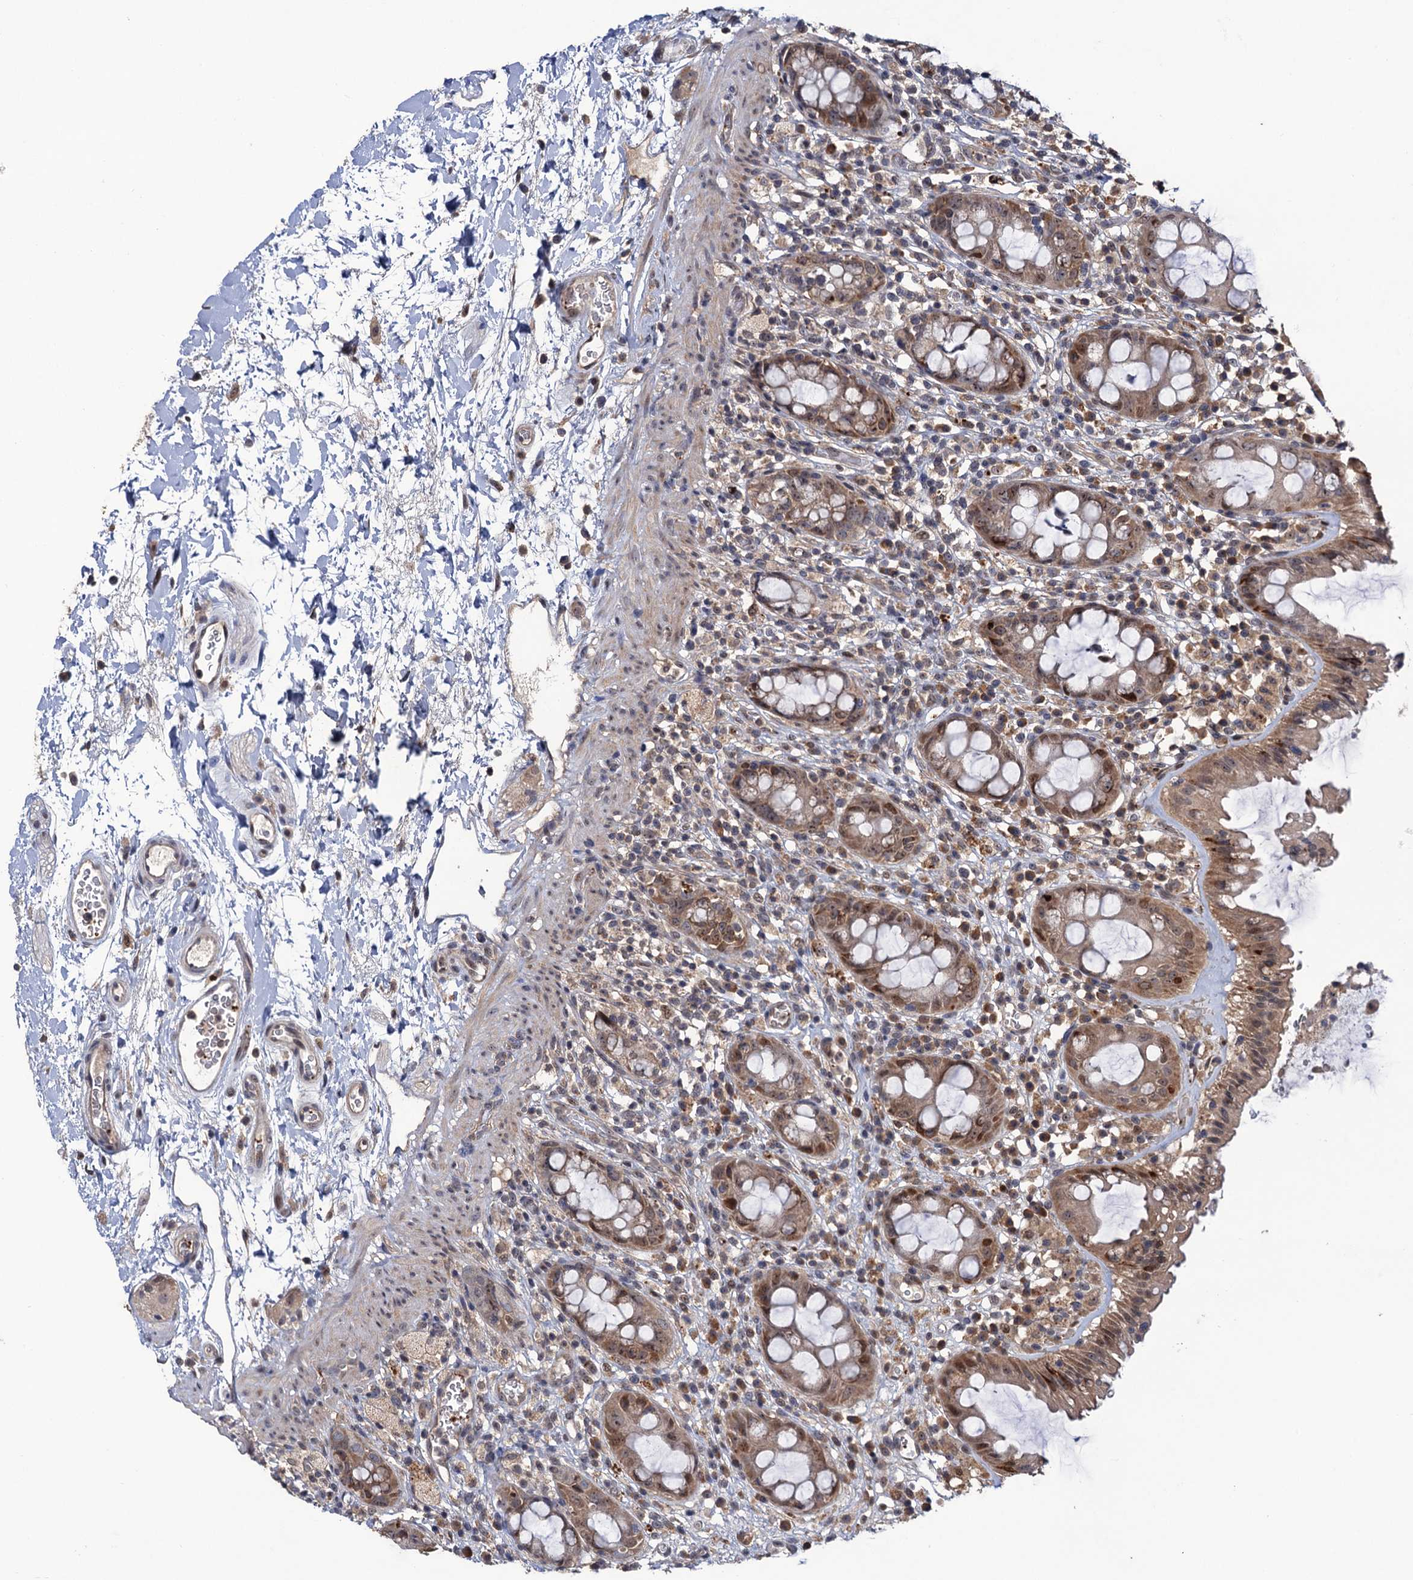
{"staining": {"intensity": "moderate", "quantity": ">75%", "location": "cytoplasmic/membranous,nuclear"}, "tissue": "rectum", "cell_type": "Glandular cells", "image_type": "normal", "snomed": [{"axis": "morphology", "description": "Normal tissue, NOS"}, {"axis": "topography", "description": "Rectum"}], "caption": "Benign rectum demonstrates moderate cytoplasmic/membranous,nuclear positivity in approximately >75% of glandular cells The protein of interest is shown in brown color, while the nuclei are stained blue..", "gene": "LRRC63", "patient": {"sex": "female", "age": 57}}